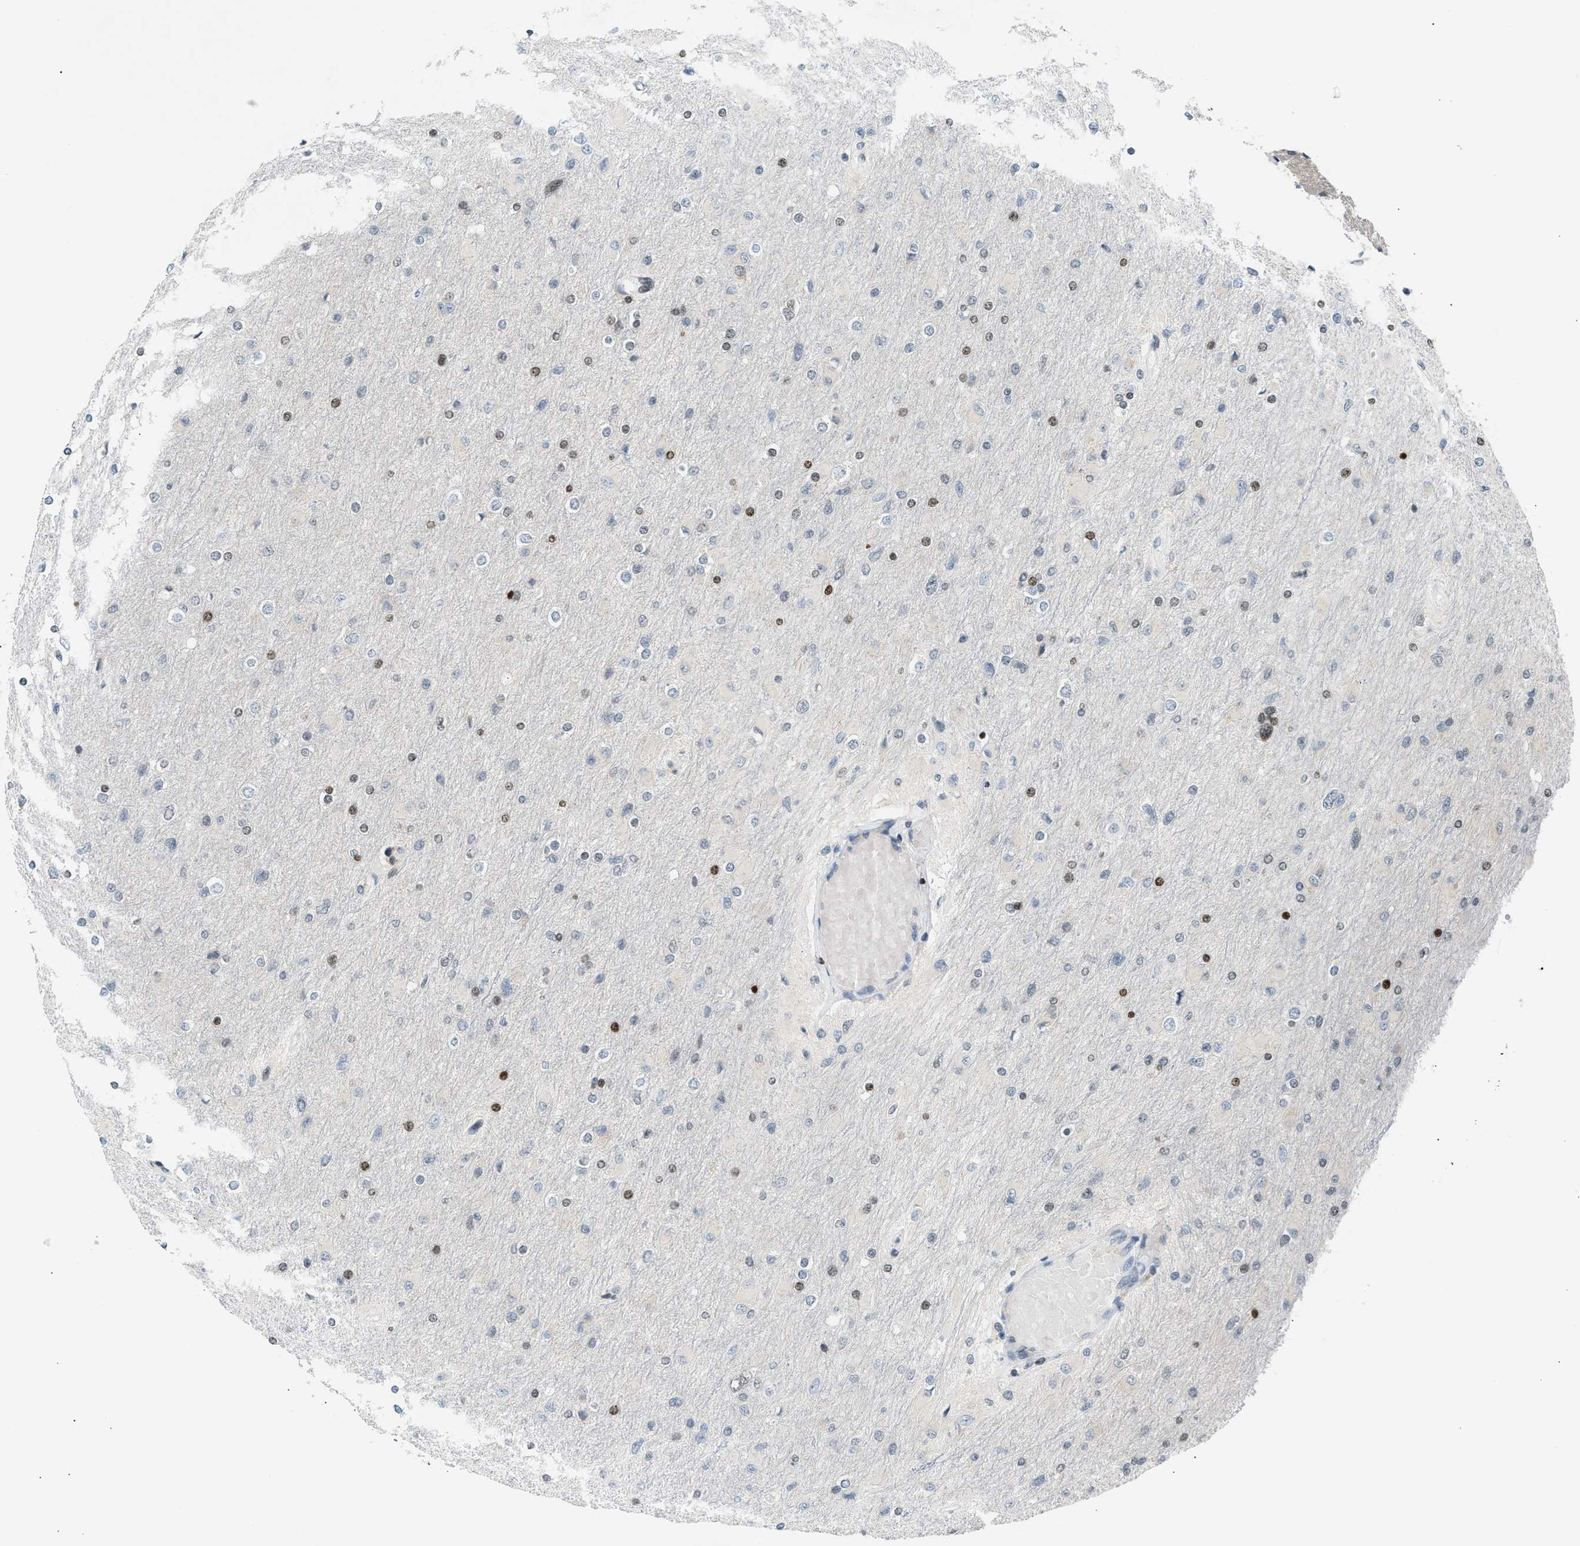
{"staining": {"intensity": "negative", "quantity": "none", "location": "none"}, "tissue": "glioma", "cell_type": "Tumor cells", "image_type": "cancer", "snomed": [{"axis": "morphology", "description": "Glioma, malignant, High grade"}, {"axis": "topography", "description": "Cerebral cortex"}], "caption": "An IHC image of glioma is shown. There is no staining in tumor cells of glioma. (DAB (3,3'-diaminobenzidine) immunohistochemistry (IHC) with hematoxylin counter stain).", "gene": "NPS", "patient": {"sex": "female", "age": 36}}